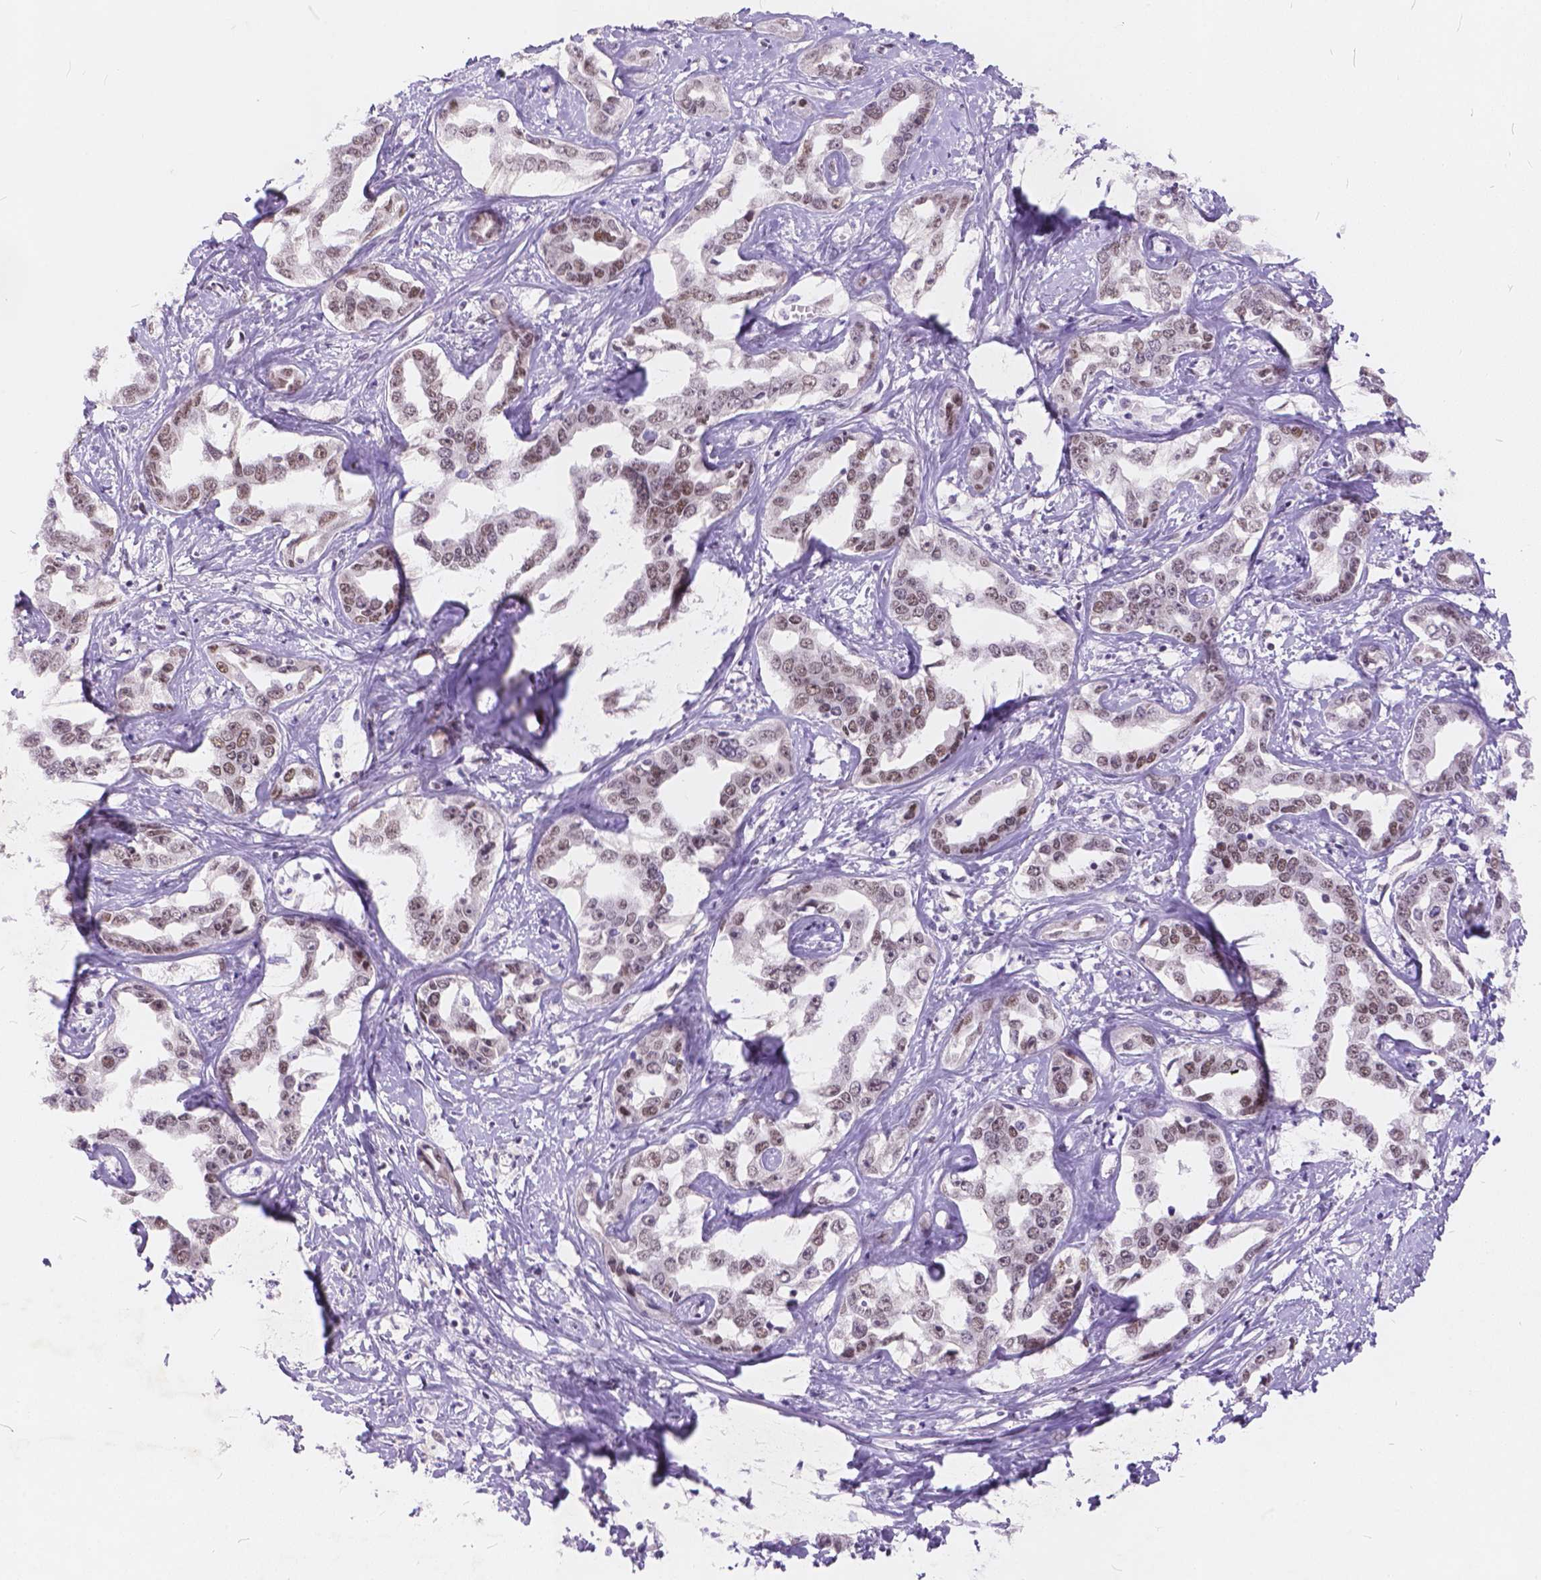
{"staining": {"intensity": "weak", "quantity": ">75%", "location": "nuclear"}, "tissue": "liver cancer", "cell_type": "Tumor cells", "image_type": "cancer", "snomed": [{"axis": "morphology", "description": "Cholangiocarcinoma"}, {"axis": "topography", "description": "Liver"}], "caption": "Human liver cholangiocarcinoma stained with a protein marker reveals weak staining in tumor cells.", "gene": "FAM53A", "patient": {"sex": "male", "age": 59}}